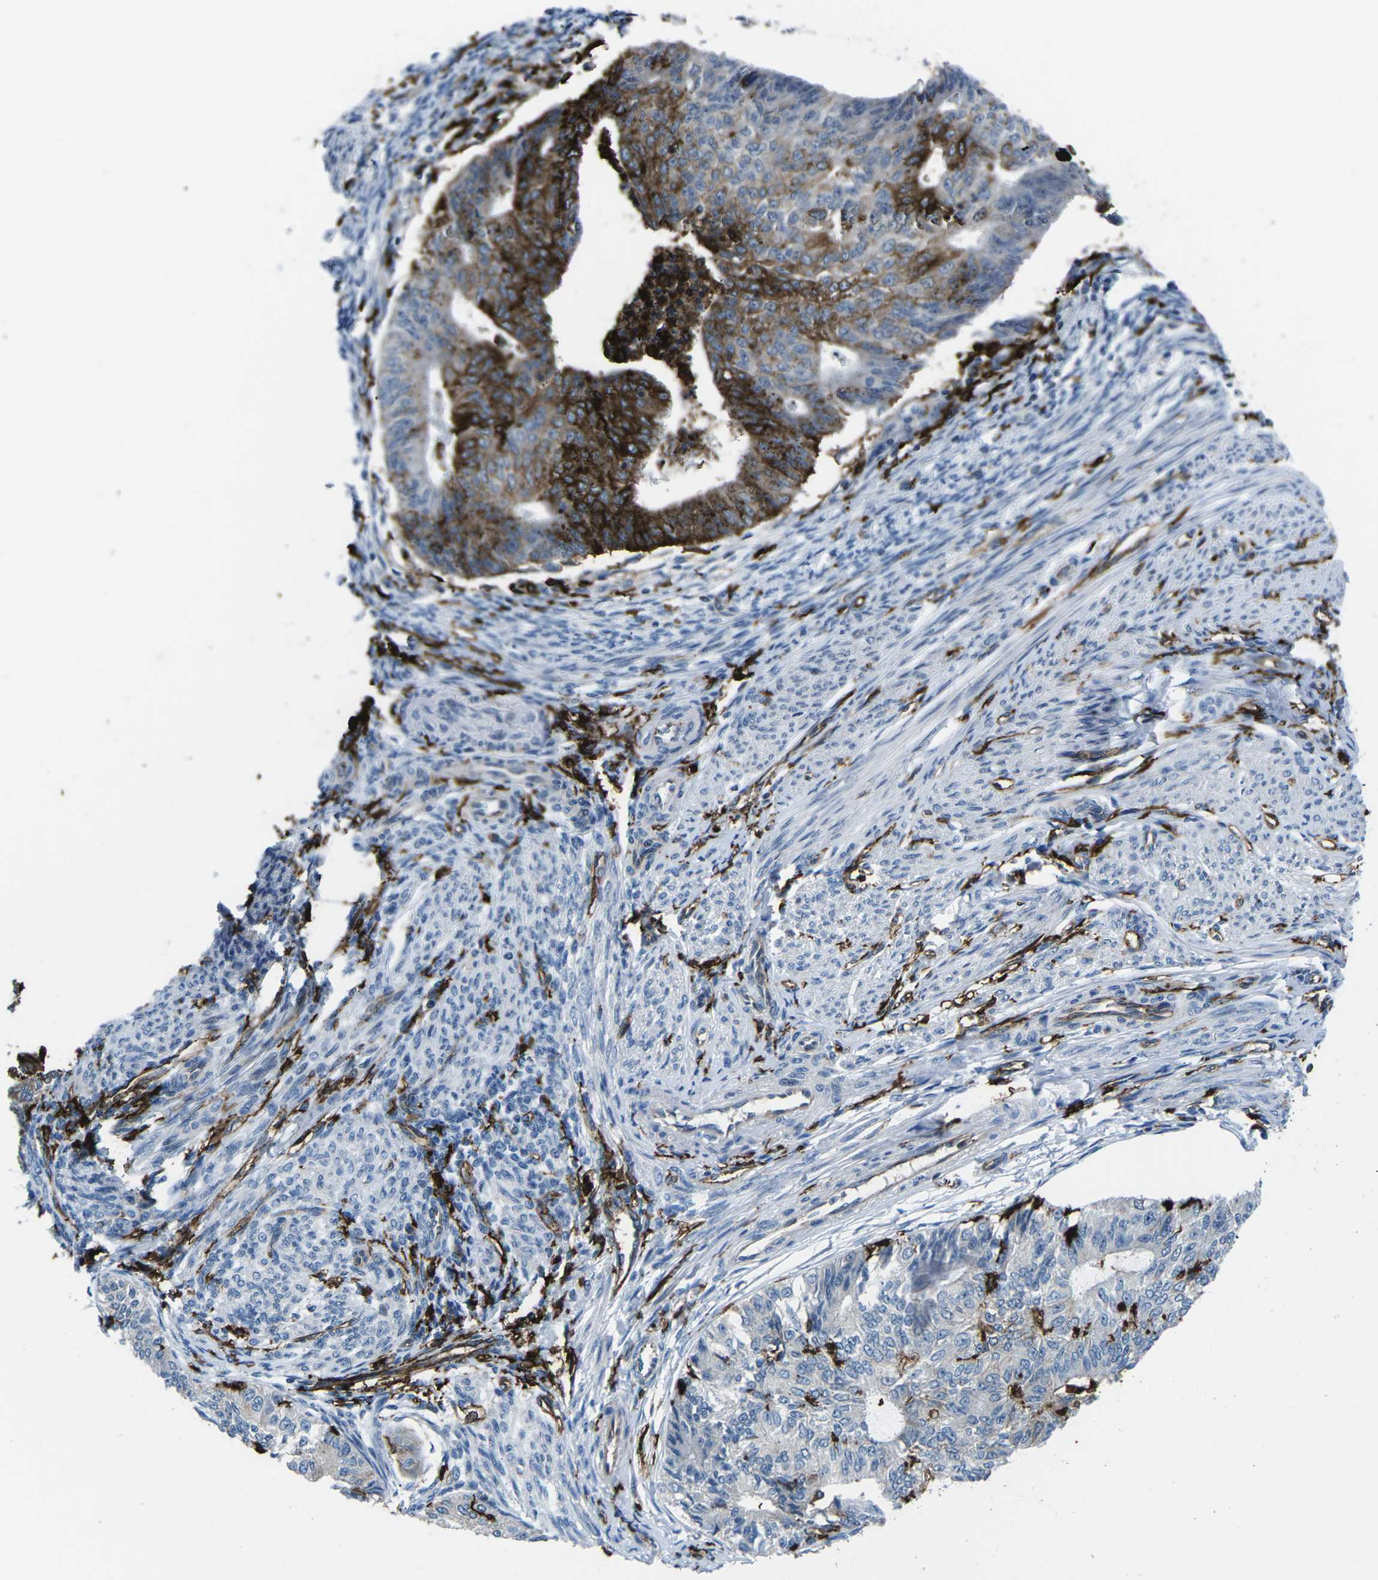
{"staining": {"intensity": "strong", "quantity": "<25%", "location": "cytoplasmic/membranous"}, "tissue": "endometrial cancer", "cell_type": "Tumor cells", "image_type": "cancer", "snomed": [{"axis": "morphology", "description": "Adenocarcinoma, NOS"}, {"axis": "topography", "description": "Endometrium"}], "caption": "IHC staining of endometrial cancer, which displays medium levels of strong cytoplasmic/membranous expression in about <25% of tumor cells indicating strong cytoplasmic/membranous protein positivity. The staining was performed using DAB (3,3'-diaminobenzidine) (brown) for protein detection and nuclei were counterstained in hematoxylin (blue).", "gene": "PTPN1", "patient": {"sex": "female", "age": 32}}